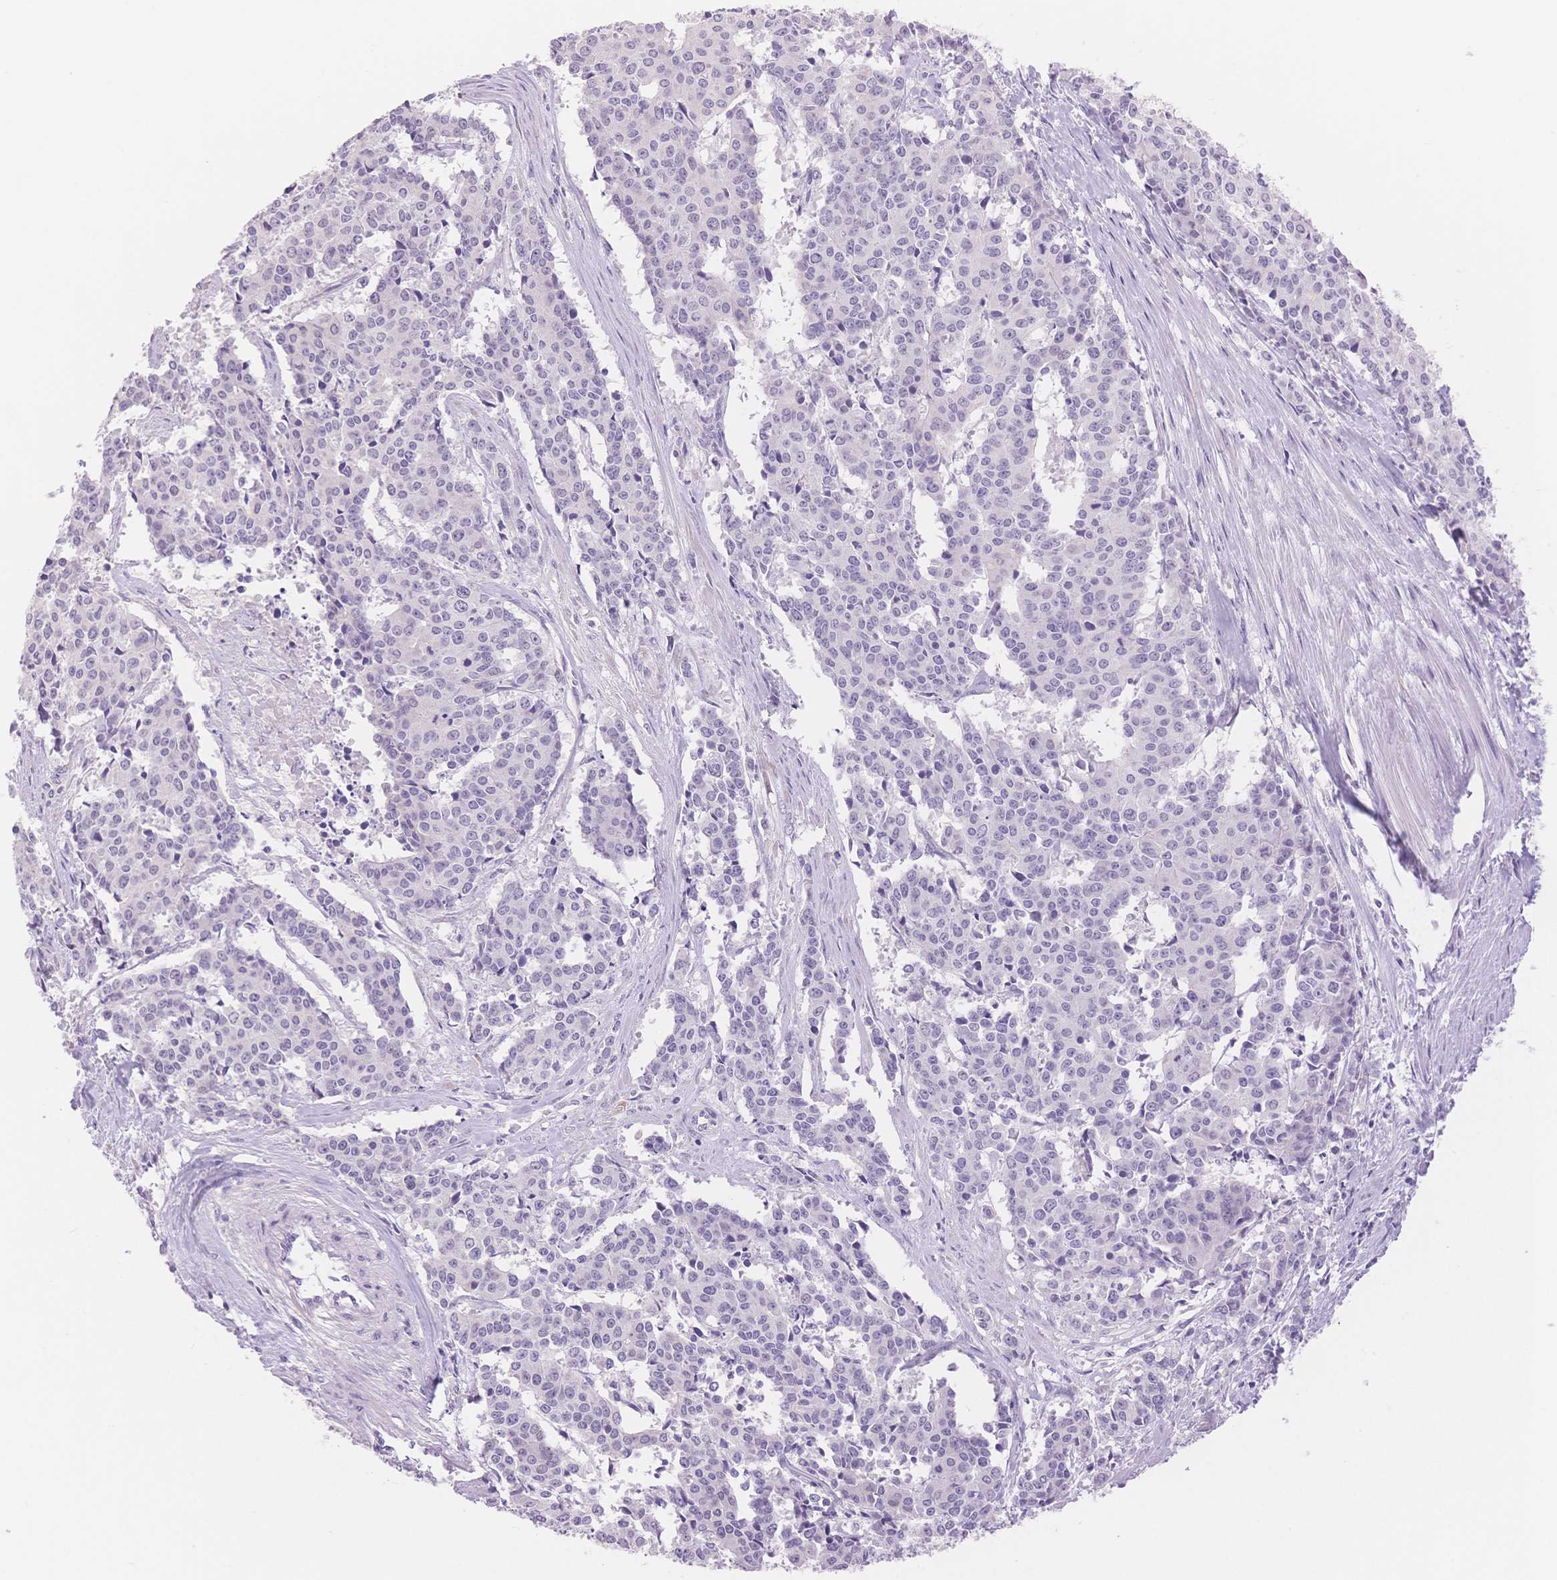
{"staining": {"intensity": "negative", "quantity": "none", "location": "none"}, "tissue": "cervical cancer", "cell_type": "Tumor cells", "image_type": "cancer", "snomed": [{"axis": "morphology", "description": "Squamous cell carcinoma, NOS"}, {"axis": "topography", "description": "Cervix"}], "caption": "Immunohistochemistry image of neoplastic tissue: human cervical cancer (squamous cell carcinoma) stained with DAB reveals no significant protein positivity in tumor cells. Nuclei are stained in blue.", "gene": "MYOM1", "patient": {"sex": "female", "age": 28}}